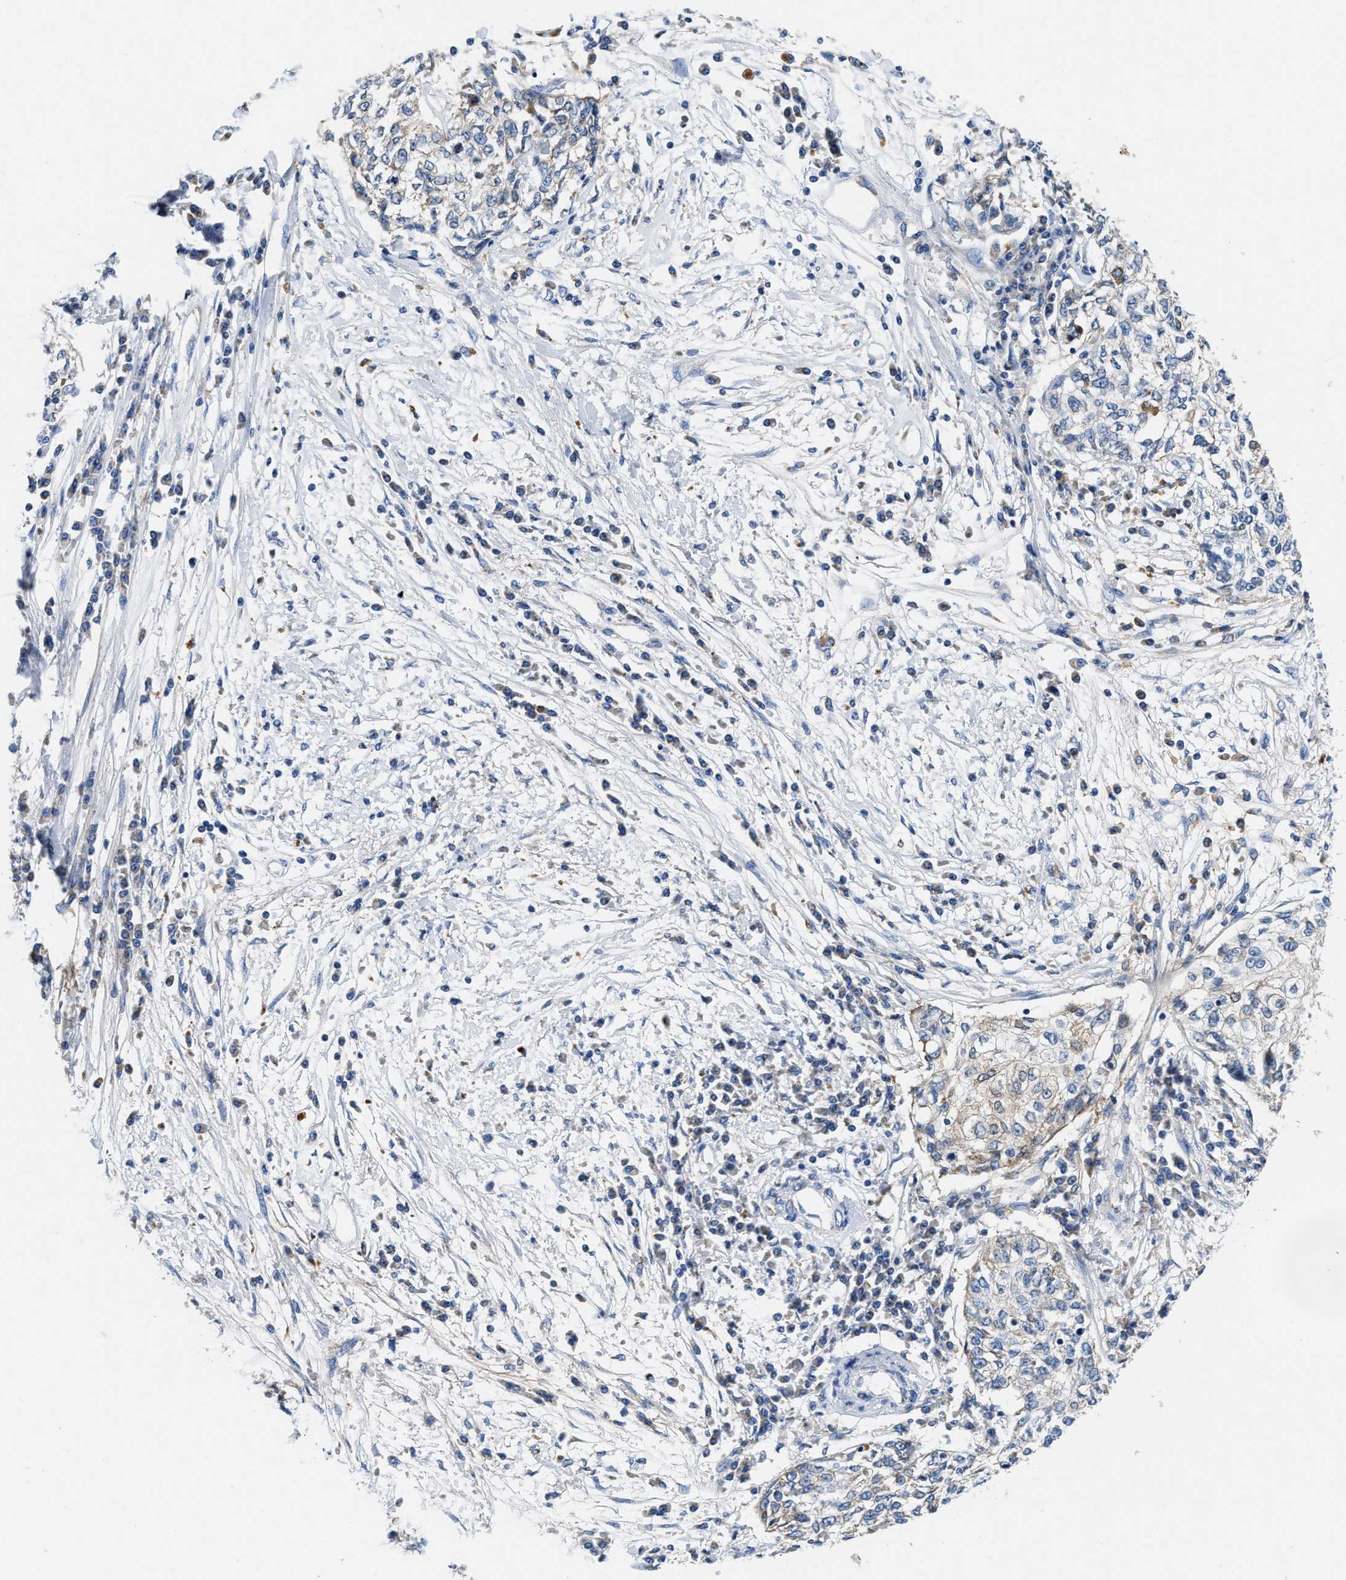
{"staining": {"intensity": "moderate", "quantity": "<25%", "location": "cytoplasmic/membranous"}, "tissue": "cervical cancer", "cell_type": "Tumor cells", "image_type": "cancer", "snomed": [{"axis": "morphology", "description": "Squamous cell carcinoma, NOS"}, {"axis": "topography", "description": "Cervix"}], "caption": "Human squamous cell carcinoma (cervical) stained for a protein (brown) demonstrates moderate cytoplasmic/membranous positive expression in approximately <25% of tumor cells.", "gene": "SLC25A13", "patient": {"sex": "female", "age": 57}}